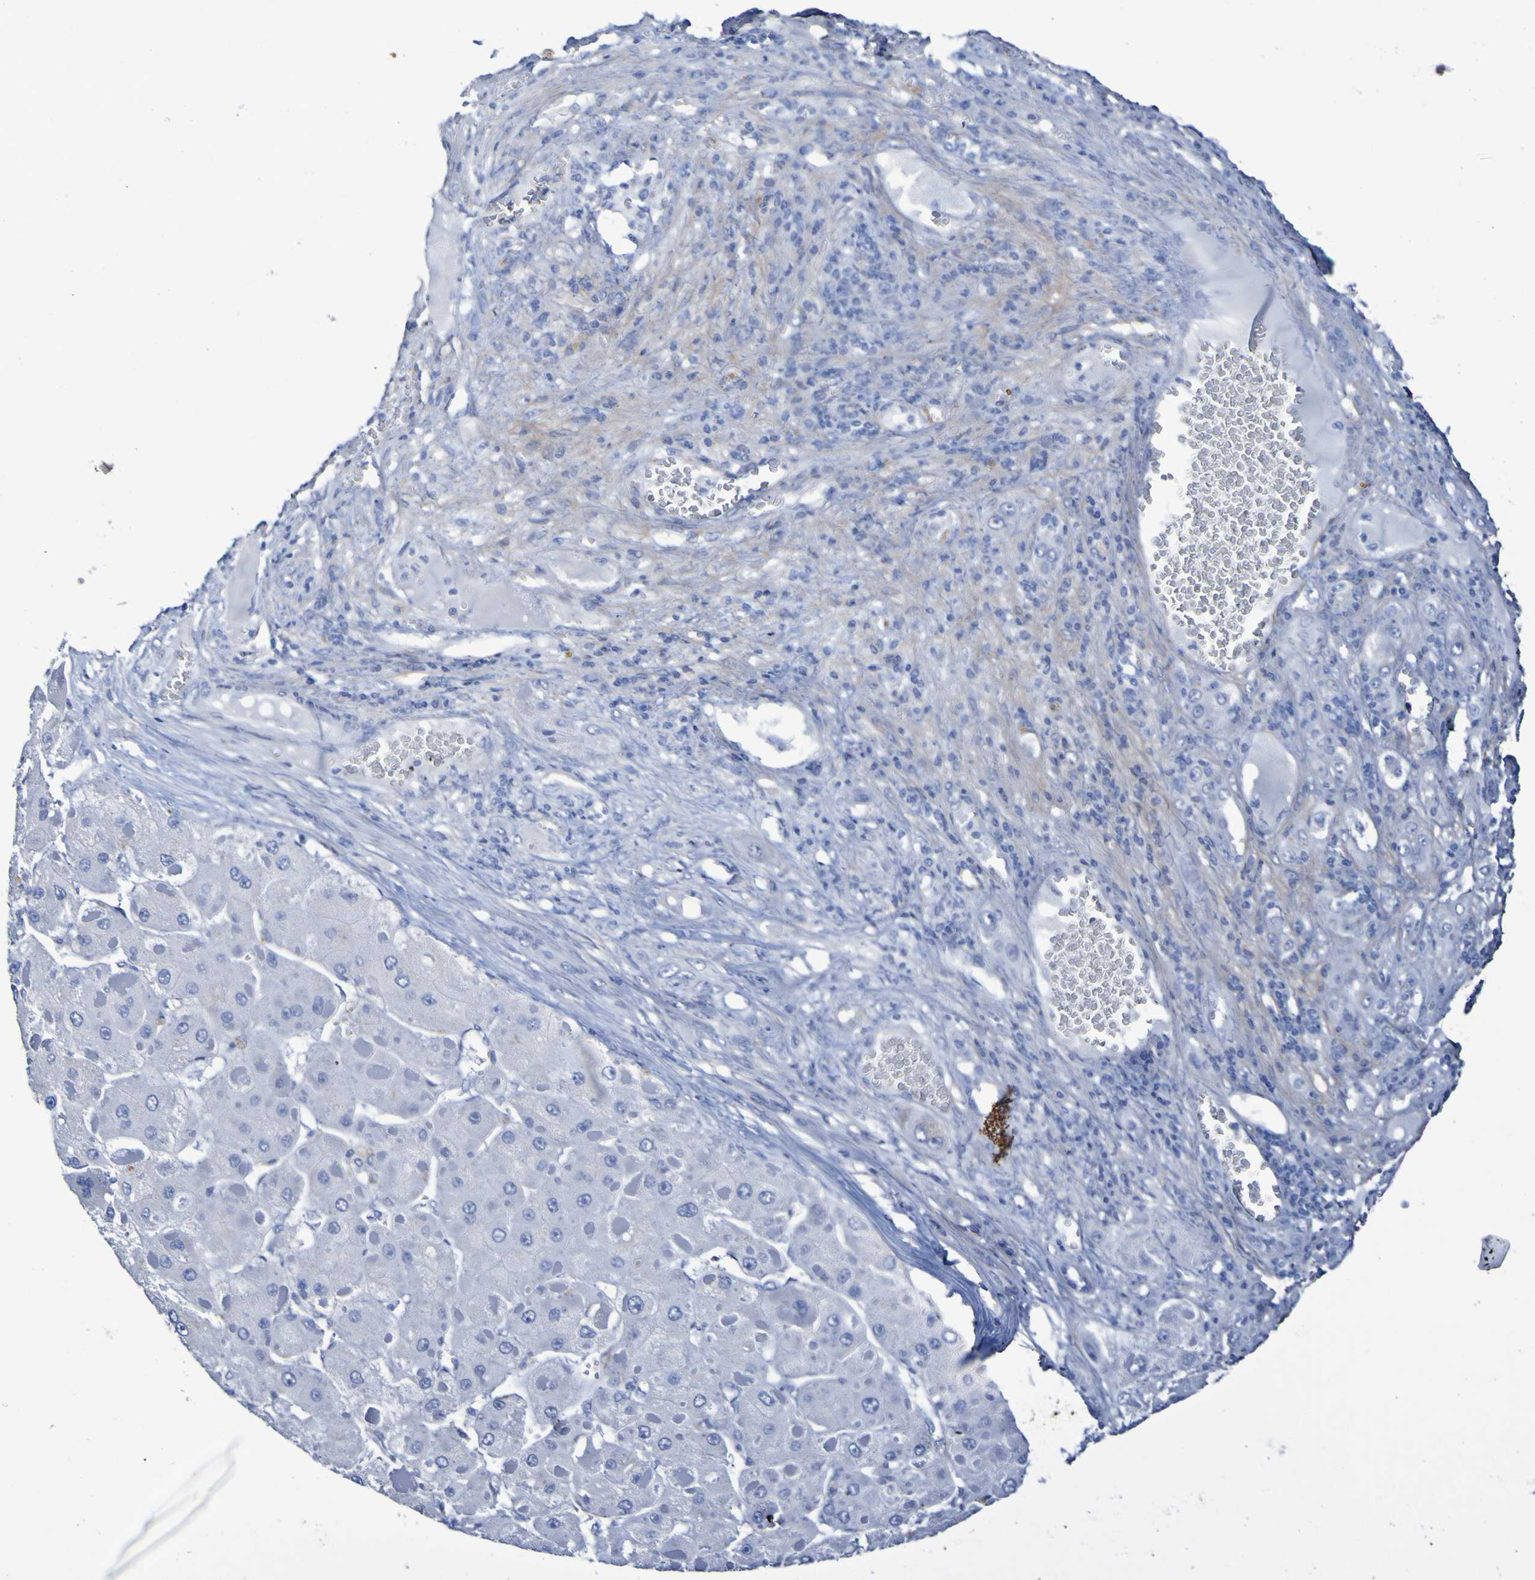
{"staining": {"intensity": "negative", "quantity": "none", "location": "none"}, "tissue": "liver cancer", "cell_type": "Tumor cells", "image_type": "cancer", "snomed": [{"axis": "morphology", "description": "Carcinoma, Hepatocellular, NOS"}, {"axis": "topography", "description": "Liver"}], "caption": "IHC photomicrograph of liver cancer stained for a protein (brown), which shows no staining in tumor cells.", "gene": "SGCB", "patient": {"sex": "female", "age": 73}}